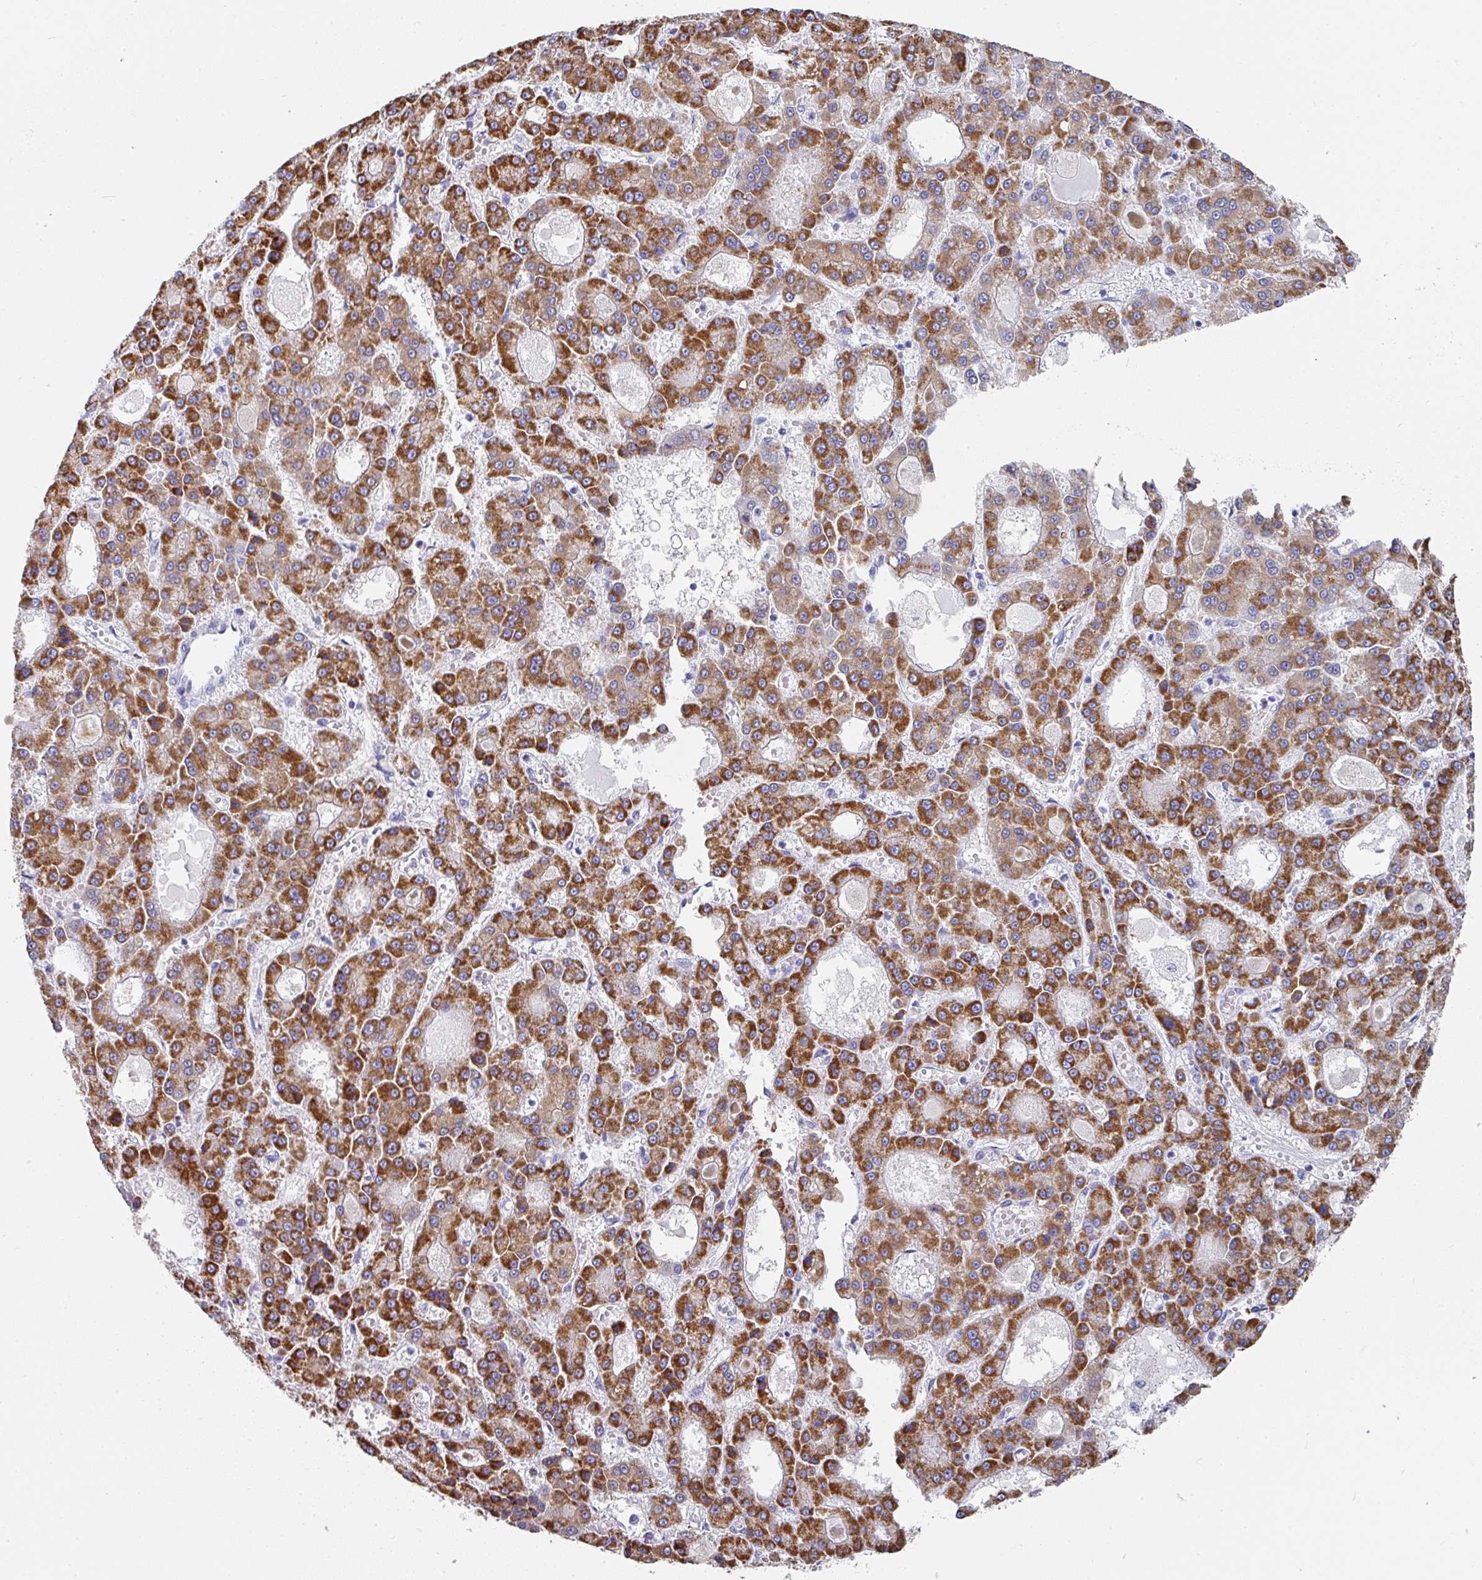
{"staining": {"intensity": "strong", "quantity": ">75%", "location": "cytoplasmic/membranous"}, "tissue": "liver cancer", "cell_type": "Tumor cells", "image_type": "cancer", "snomed": [{"axis": "morphology", "description": "Carcinoma, Hepatocellular, NOS"}, {"axis": "topography", "description": "Liver"}], "caption": "Immunohistochemical staining of human liver hepatocellular carcinoma demonstrates high levels of strong cytoplasmic/membranous protein positivity in approximately >75% of tumor cells.", "gene": "SETBP1", "patient": {"sex": "male", "age": 70}}